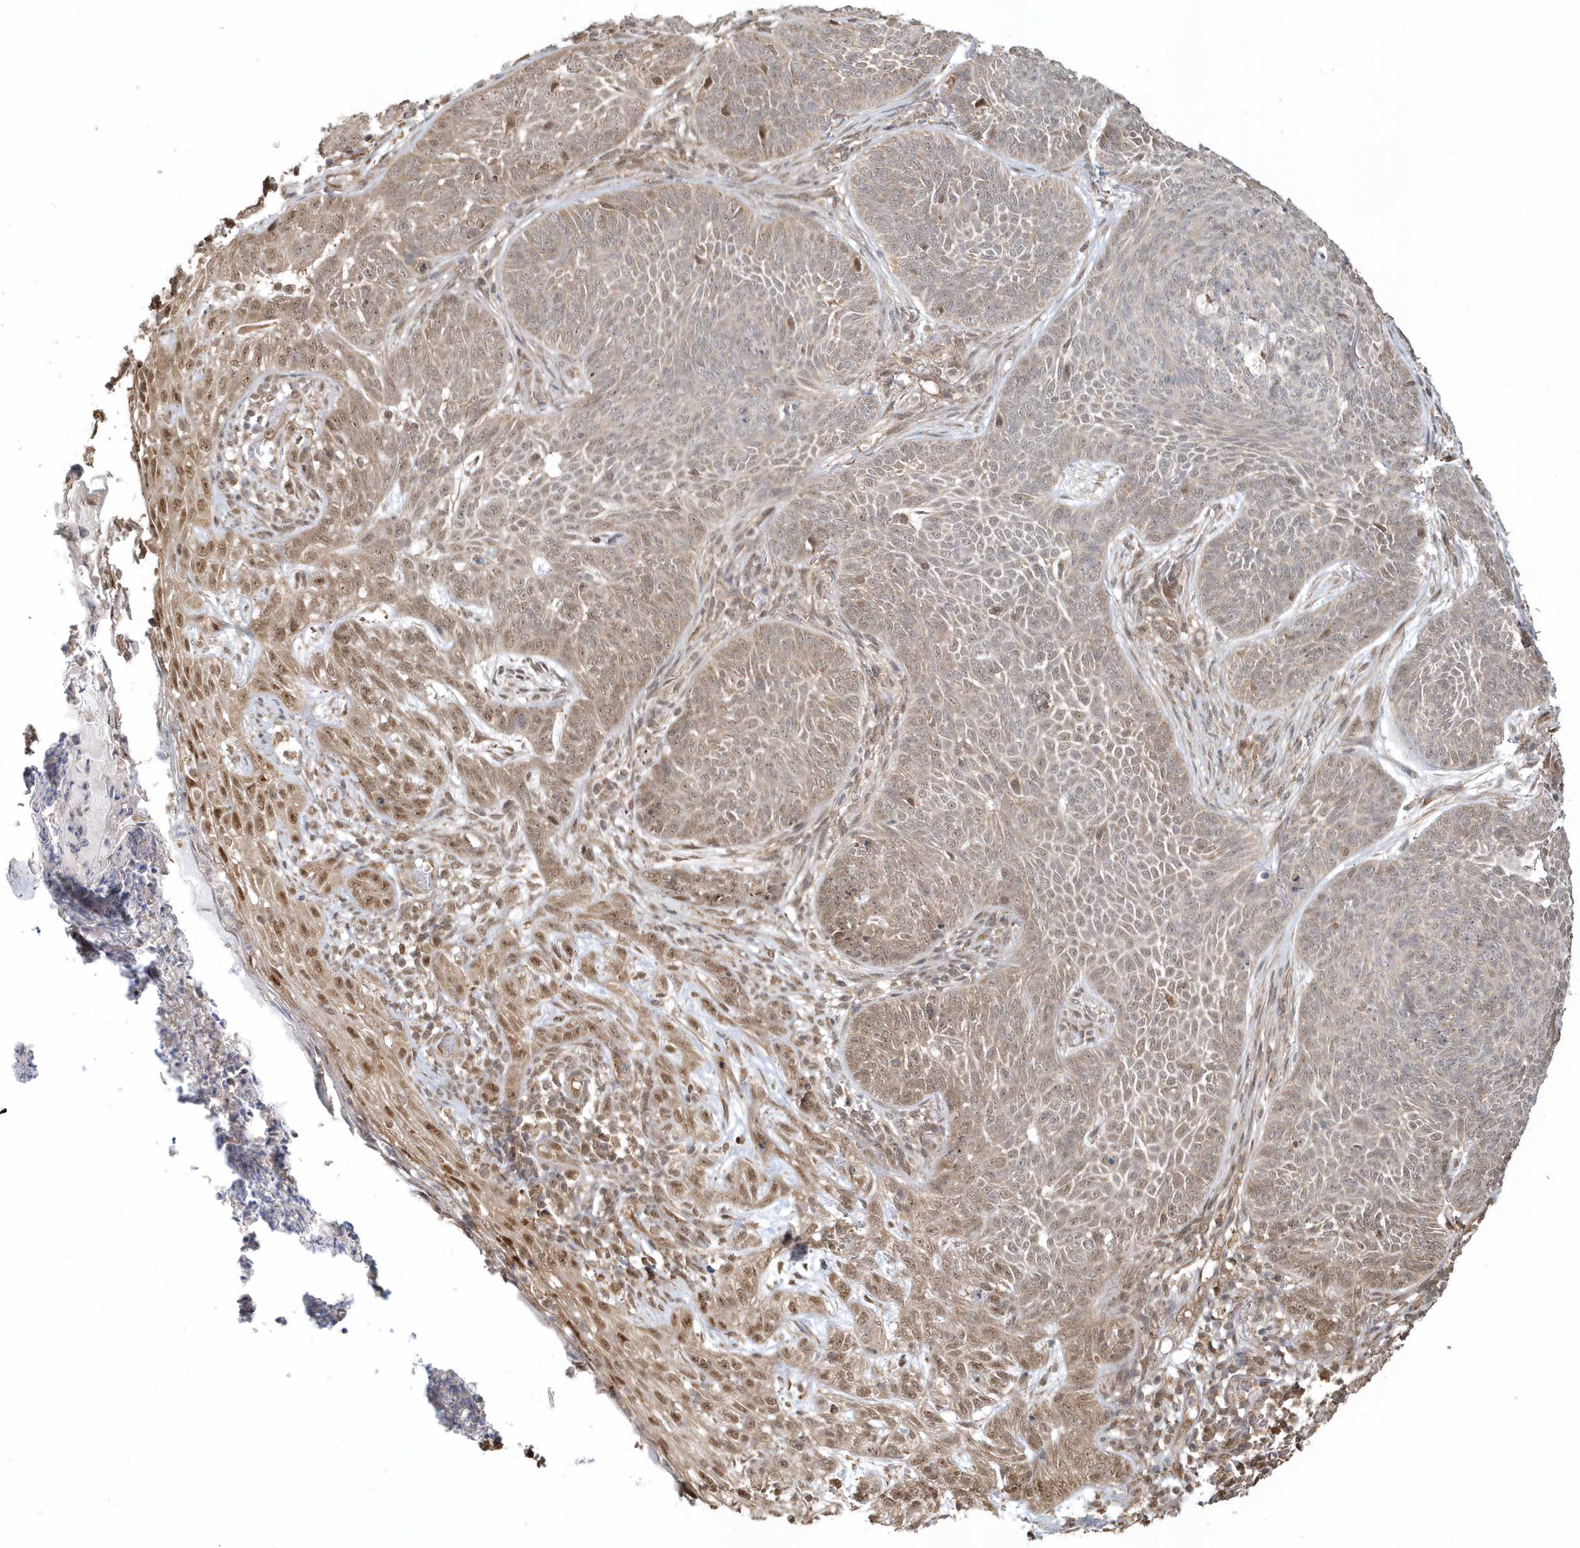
{"staining": {"intensity": "moderate", "quantity": "25%-75%", "location": "cytoplasmic/membranous"}, "tissue": "skin cancer", "cell_type": "Tumor cells", "image_type": "cancer", "snomed": [{"axis": "morphology", "description": "Basal cell carcinoma"}, {"axis": "topography", "description": "Skin"}], "caption": "IHC (DAB (3,3'-diaminobenzidine)) staining of skin cancer (basal cell carcinoma) demonstrates moderate cytoplasmic/membranous protein positivity in about 25%-75% of tumor cells. (DAB IHC, brown staining for protein, blue staining for nuclei).", "gene": "PSMD6", "patient": {"sex": "male", "age": 85}}